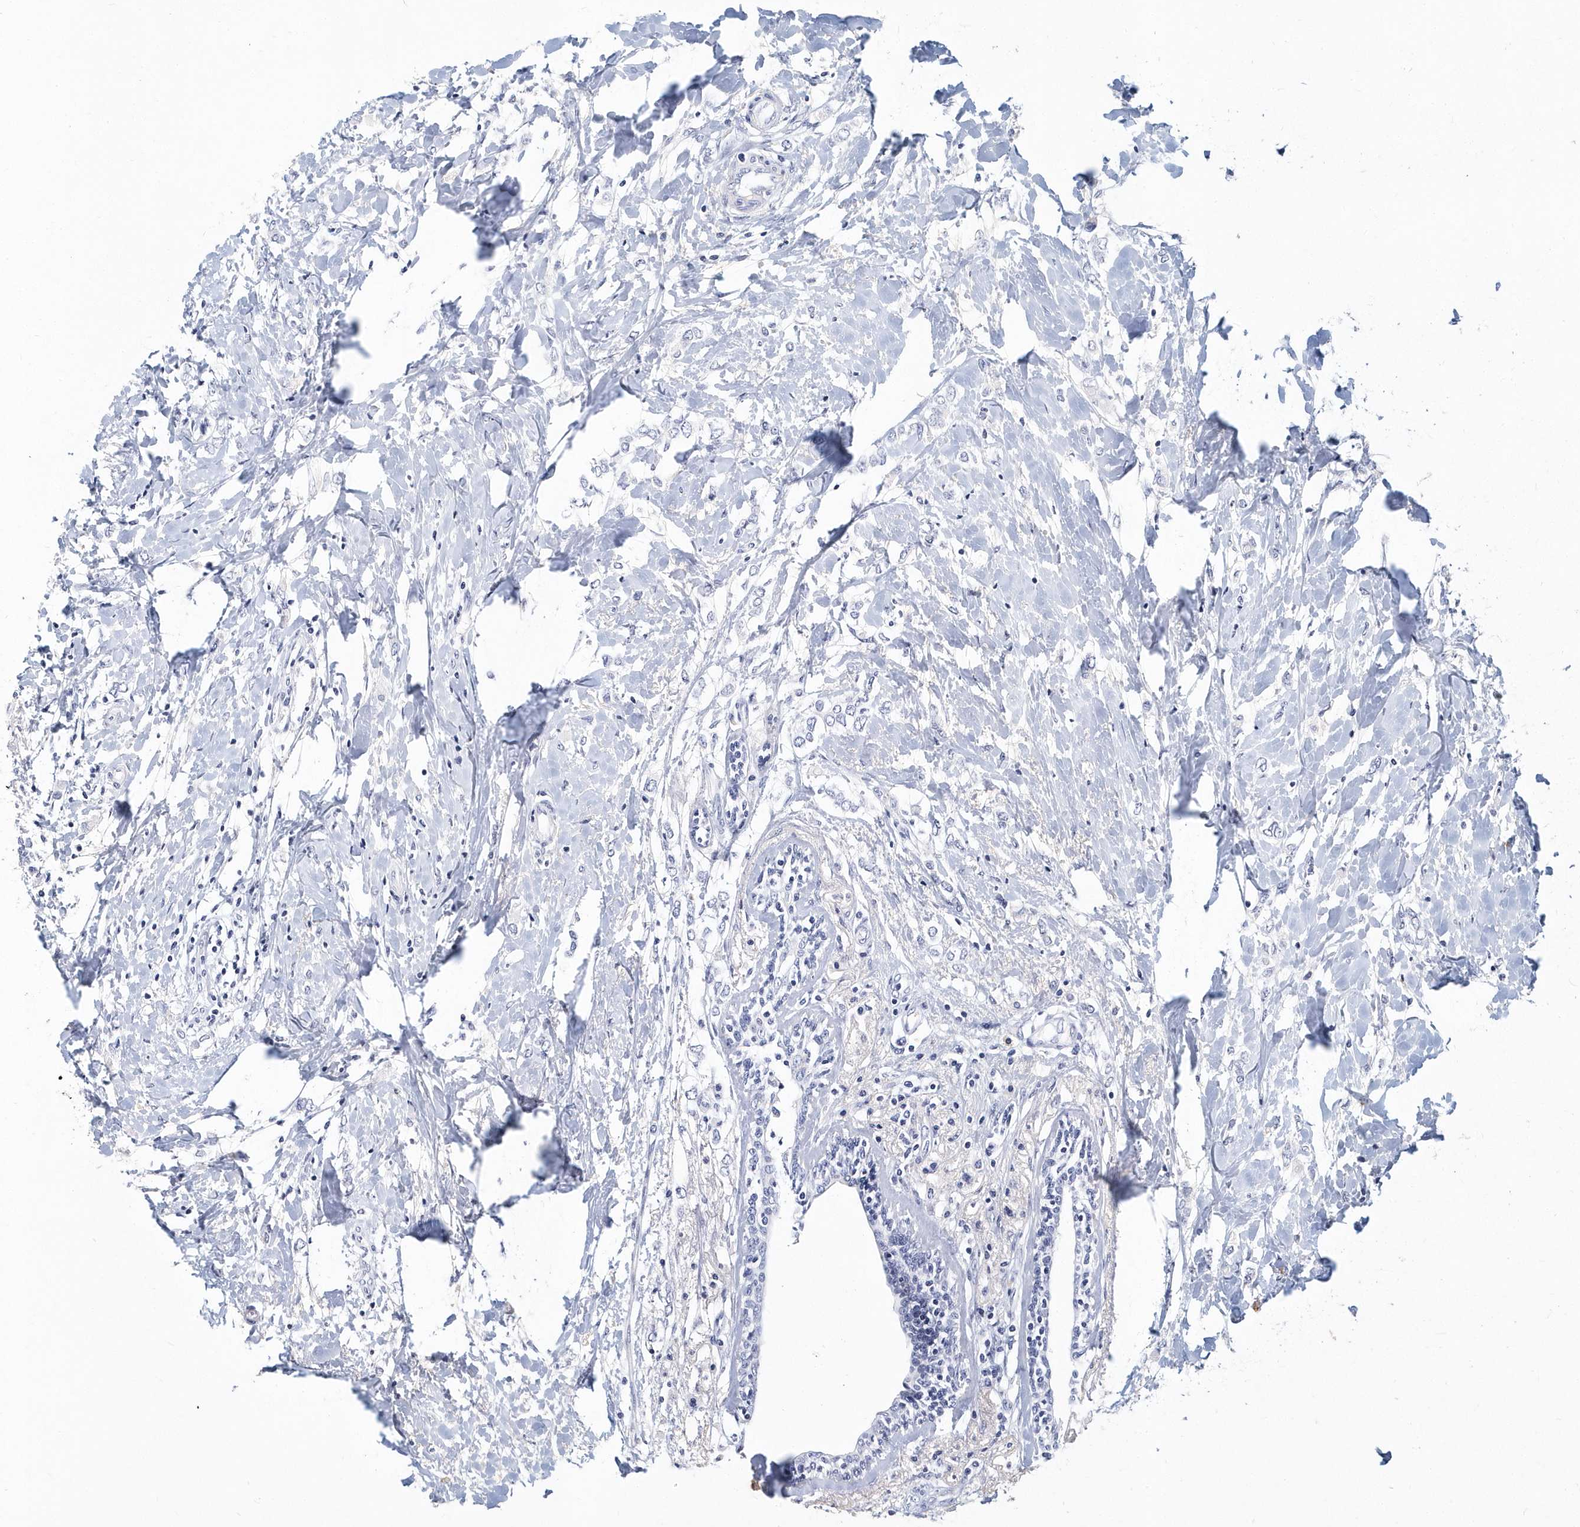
{"staining": {"intensity": "negative", "quantity": "none", "location": "none"}, "tissue": "breast cancer", "cell_type": "Tumor cells", "image_type": "cancer", "snomed": [{"axis": "morphology", "description": "Normal tissue, NOS"}, {"axis": "morphology", "description": "Lobular carcinoma"}, {"axis": "topography", "description": "Breast"}], "caption": "There is no significant positivity in tumor cells of lobular carcinoma (breast). The staining was performed using DAB to visualize the protein expression in brown, while the nuclei were stained in blue with hematoxylin (Magnification: 20x).", "gene": "ITGA2B", "patient": {"sex": "female", "age": 47}}